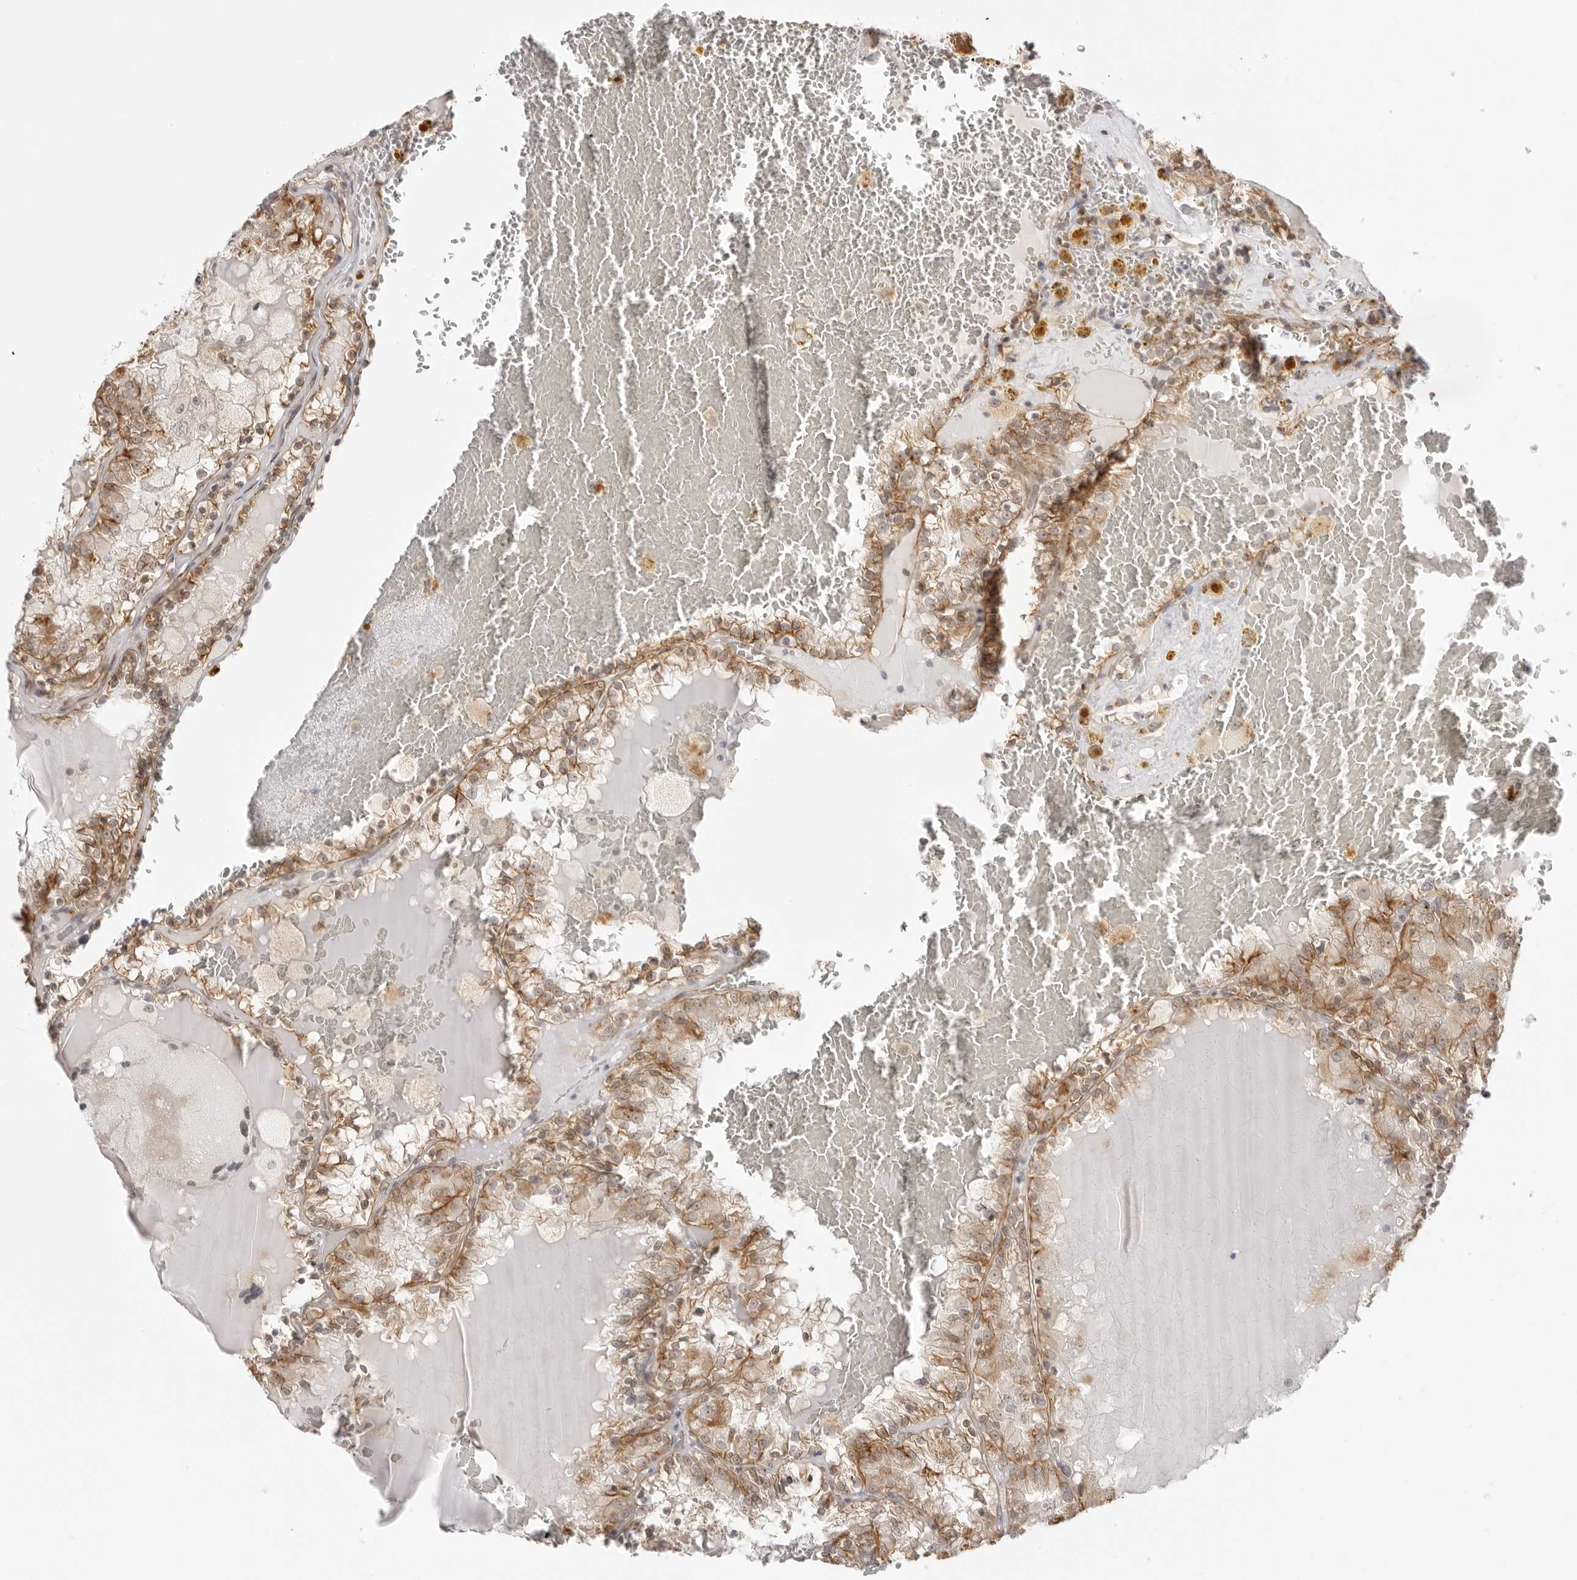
{"staining": {"intensity": "moderate", "quantity": ">75%", "location": "cytoplasmic/membranous"}, "tissue": "renal cancer", "cell_type": "Tumor cells", "image_type": "cancer", "snomed": [{"axis": "morphology", "description": "Adenocarcinoma, NOS"}, {"axis": "topography", "description": "Kidney"}], "caption": "Protein staining shows moderate cytoplasmic/membranous expression in about >75% of tumor cells in renal cancer.", "gene": "TRAPPC3", "patient": {"sex": "female", "age": 56}}